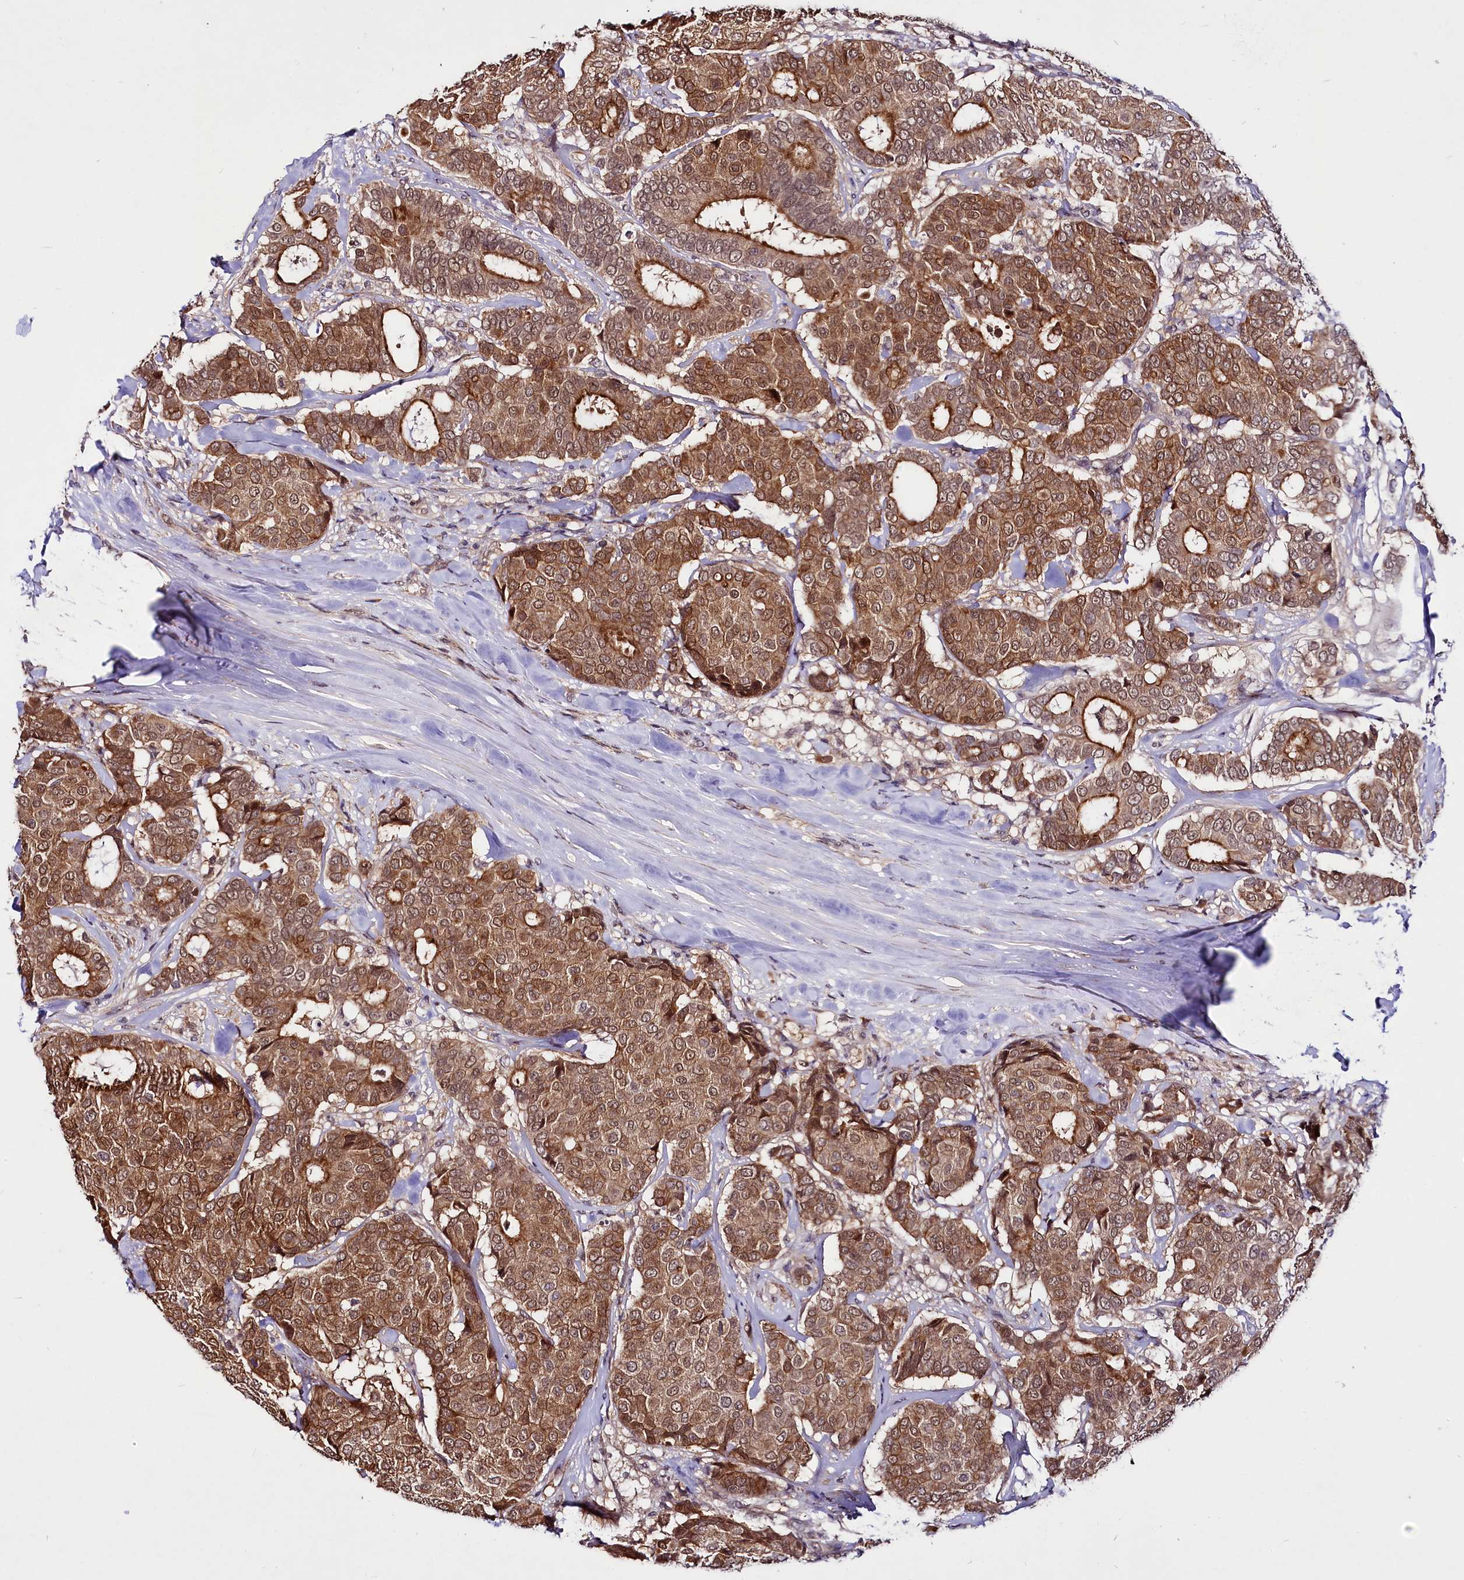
{"staining": {"intensity": "strong", "quantity": ">75%", "location": "cytoplasmic/membranous,nuclear"}, "tissue": "breast cancer", "cell_type": "Tumor cells", "image_type": "cancer", "snomed": [{"axis": "morphology", "description": "Duct carcinoma"}, {"axis": "topography", "description": "Breast"}], "caption": "DAB immunohistochemical staining of intraductal carcinoma (breast) exhibits strong cytoplasmic/membranous and nuclear protein expression in about >75% of tumor cells.", "gene": "UBE3A", "patient": {"sex": "female", "age": 75}}